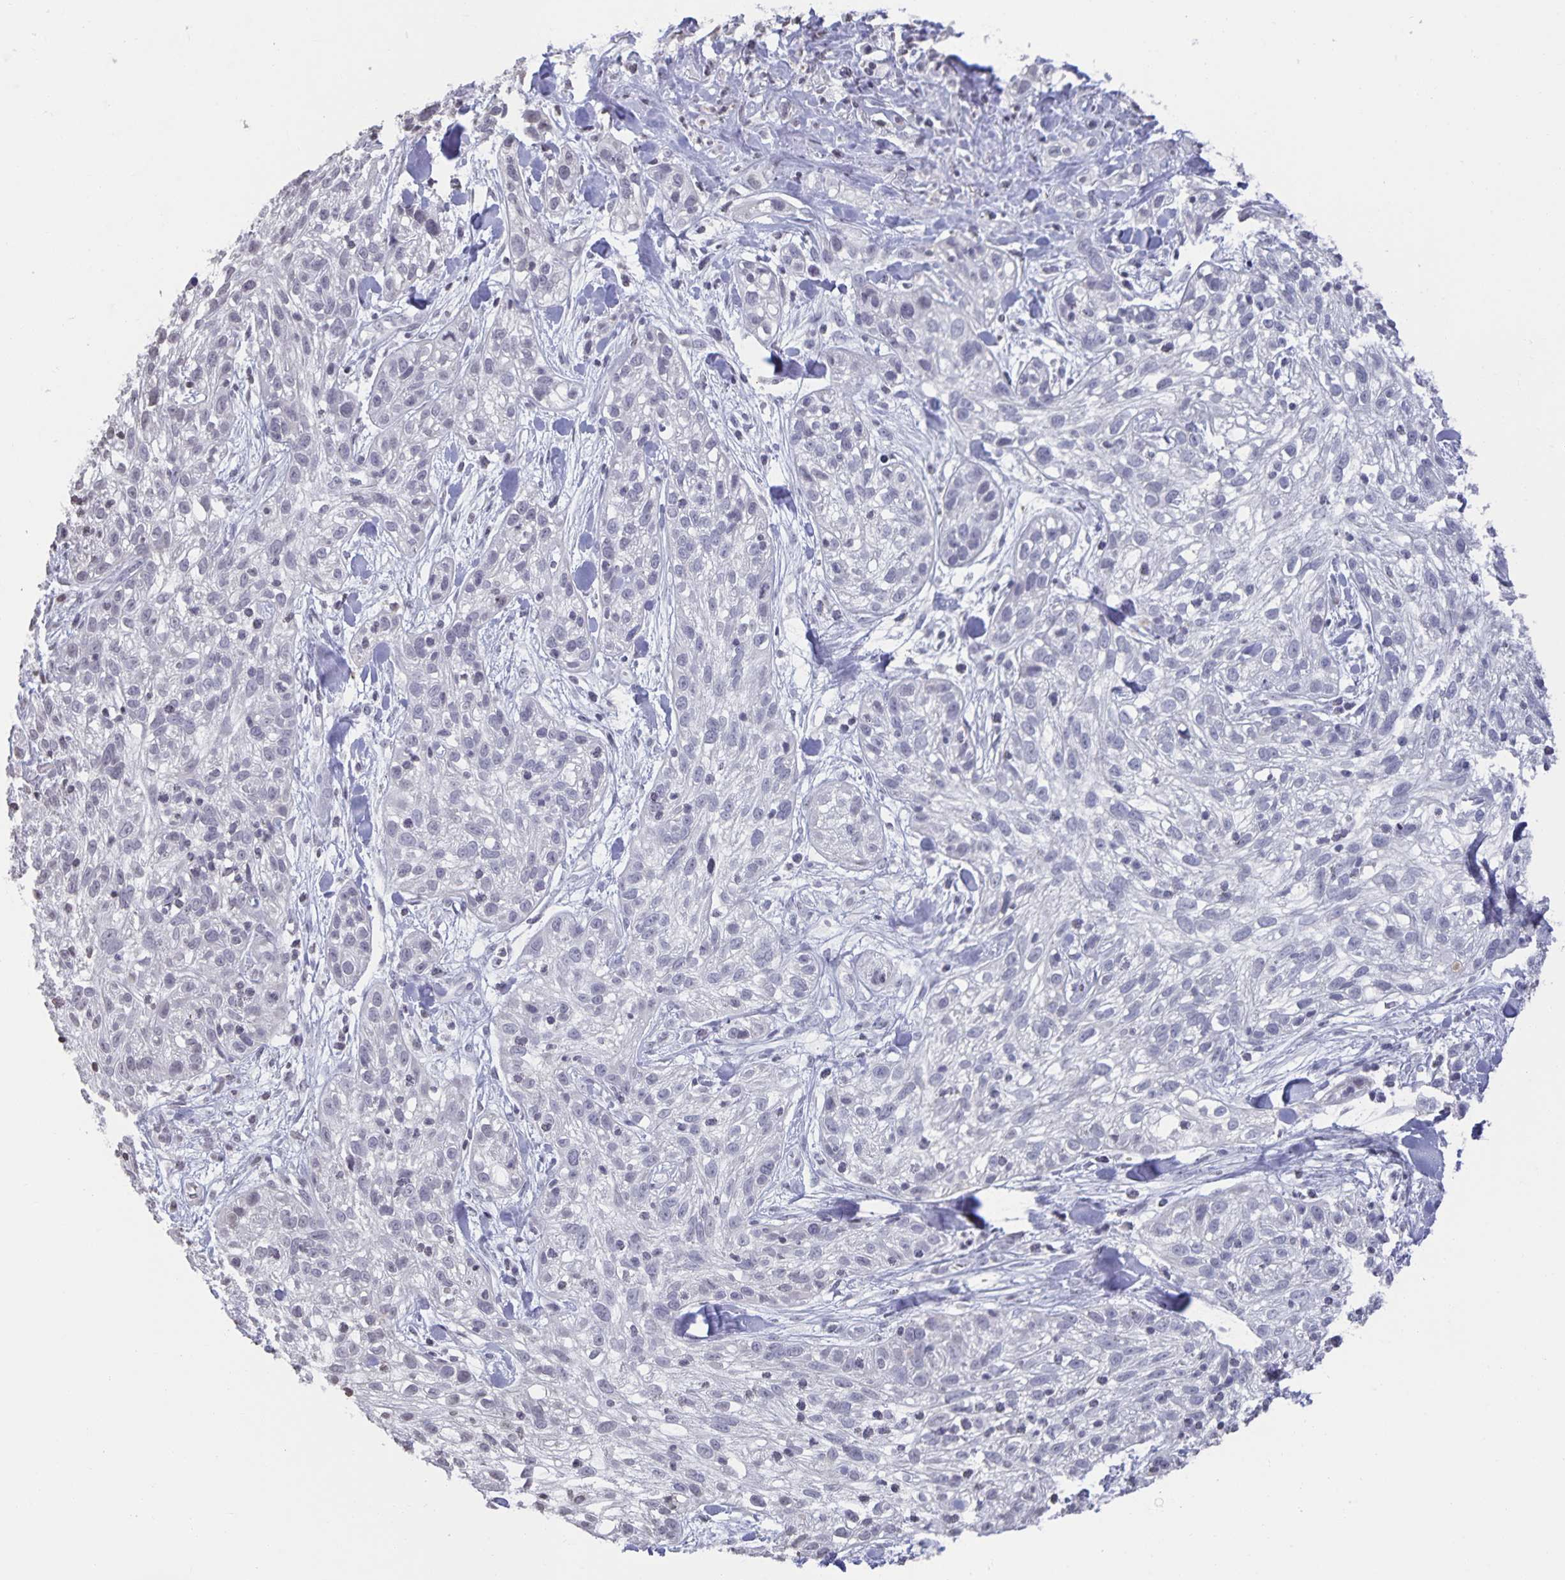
{"staining": {"intensity": "negative", "quantity": "none", "location": "none"}, "tissue": "skin cancer", "cell_type": "Tumor cells", "image_type": "cancer", "snomed": [{"axis": "morphology", "description": "Squamous cell carcinoma, NOS"}, {"axis": "topography", "description": "Skin"}], "caption": "A micrograph of skin cancer stained for a protein reveals no brown staining in tumor cells.", "gene": "AQP4", "patient": {"sex": "male", "age": 82}}